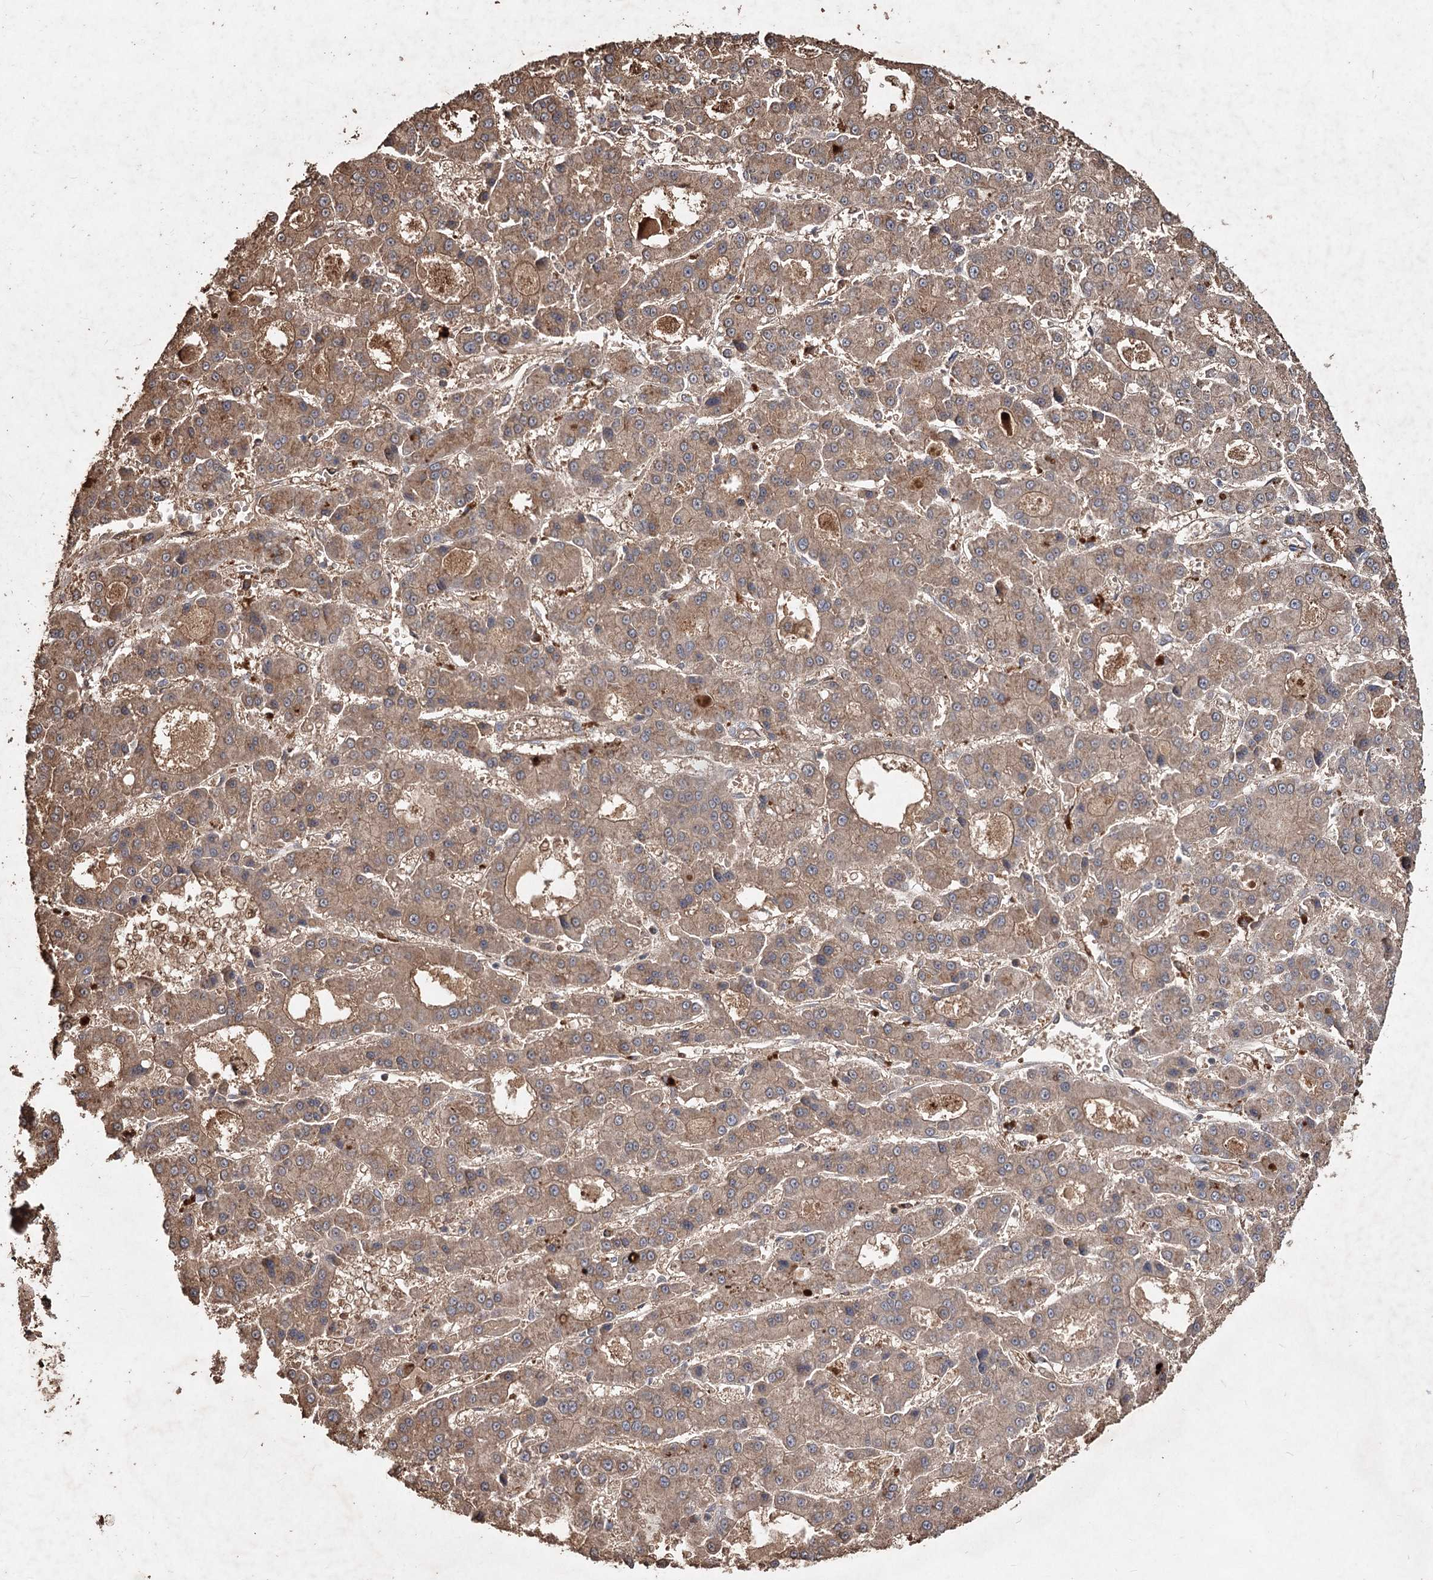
{"staining": {"intensity": "moderate", "quantity": ">75%", "location": "cytoplasmic/membranous"}, "tissue": "liver cancer", "cell_type": "Tumor cells", "image_type": "cancer", "snomed": [{"axis": "morphology", "description": "Carcinoma, Hepatocellular, NOS"}, {"axis": "topography", "description": "Liver"}], "caption": "Moderate cytoplasmic/membranous protein expression is identified in approximately >75% of tumor cells in liver hepatocellular carcinoma.", "gene": "FBXO7", "patient": {"sex": "male", "age": 70}}